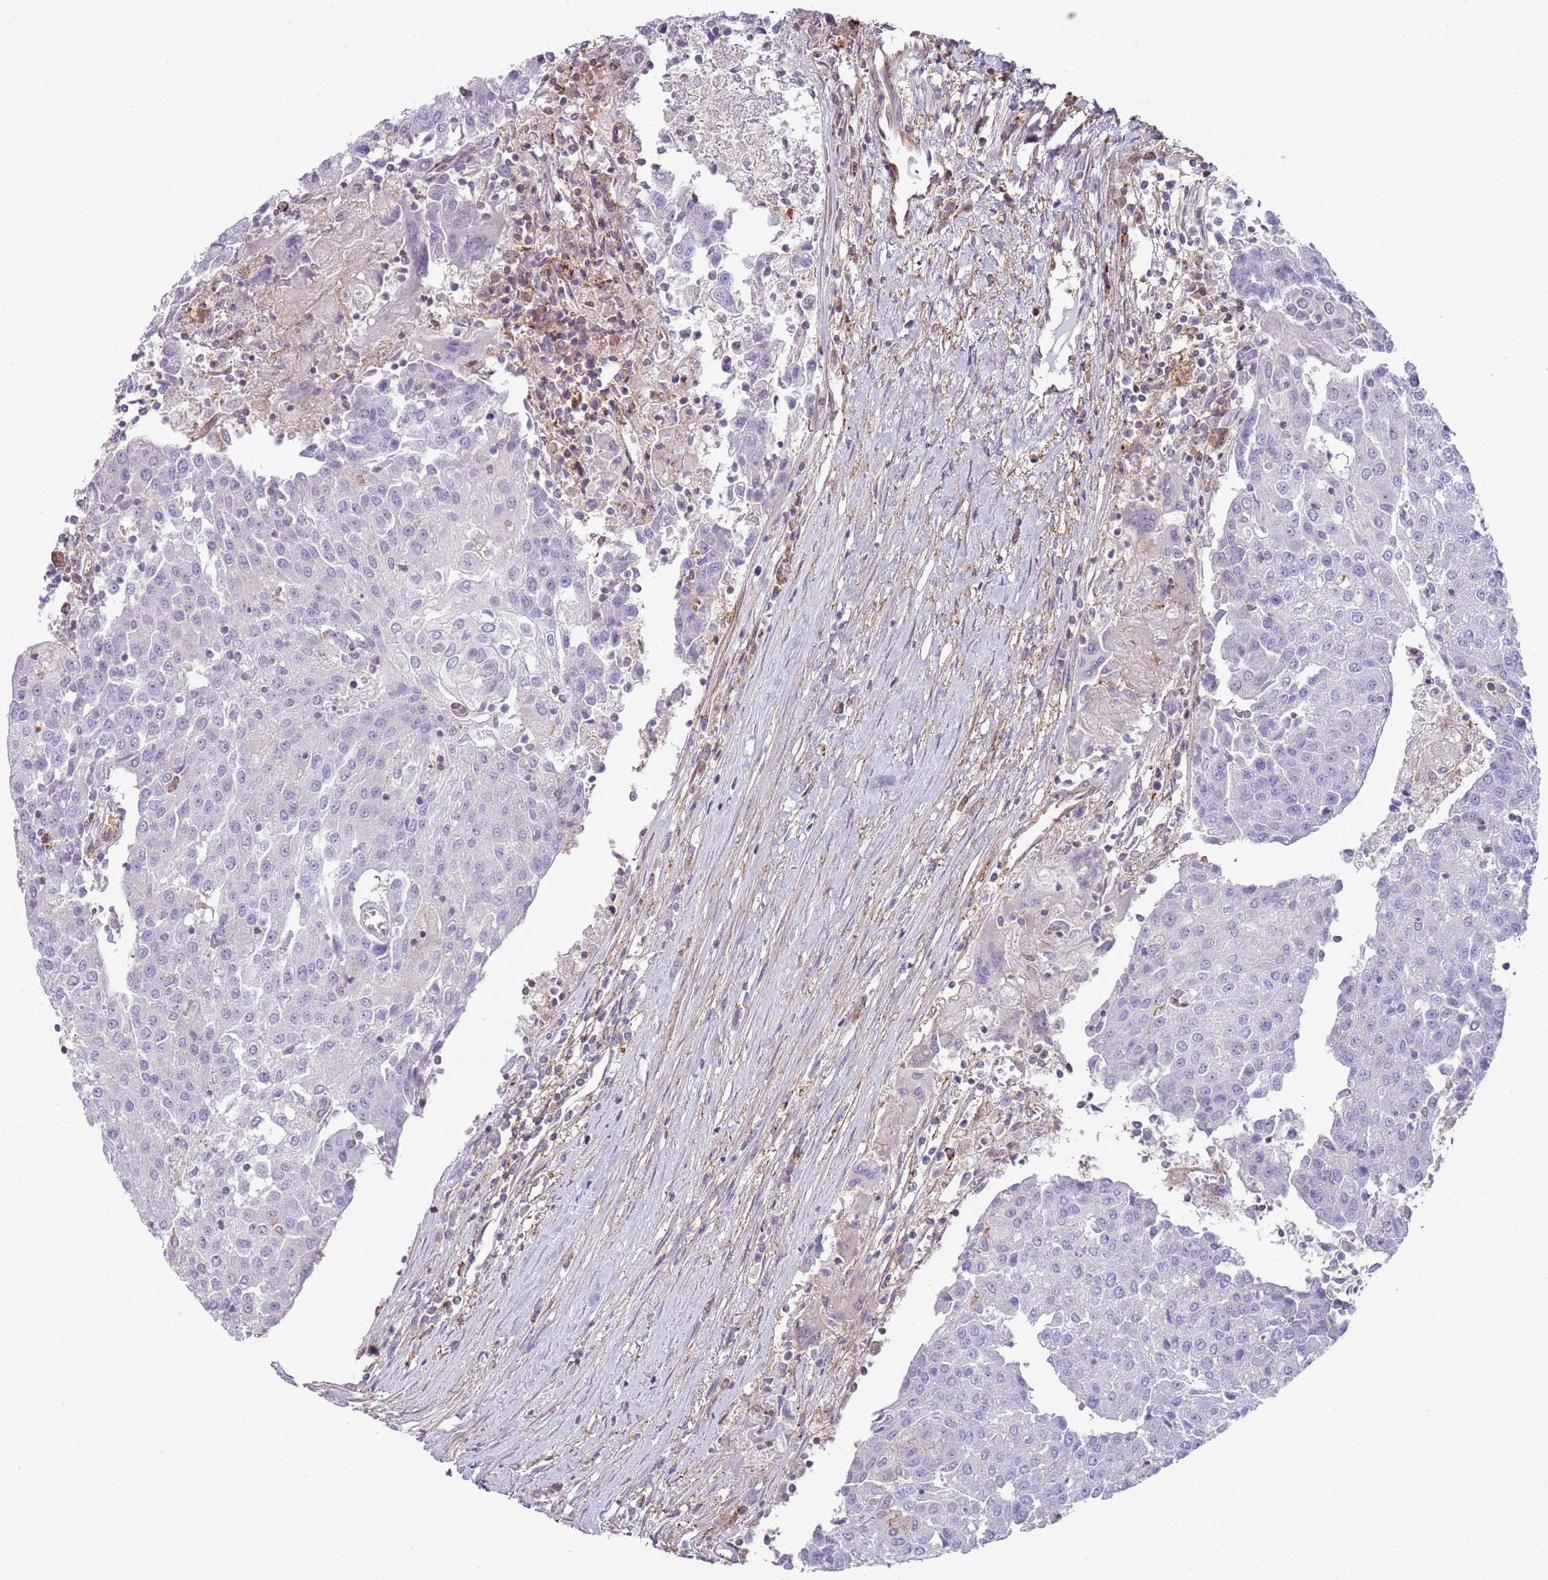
{"staining": {"intensity": "negative", "quantity": "none", "location": "none"}, "tissue": "urothelial cancer", "cell_type": "Tumor cells", "image_type": "cancer", "snomed": [{"axis": "morphology", "description": "Urothelial carcinoma, High grade"}, {"axis": "topography", "description": "Urinary bladder"}], "caption": "Immunohistochemistry (IHC) photomicrograph of neoplastic tissue: human urothelial carcinoma (high-grade) stained with DAB (3,3'-diaminobenzidine) displays no significant protein staining in tumor cells.", "gene": "GNAI3", "patient": {"sex": "female", "age": 85}}